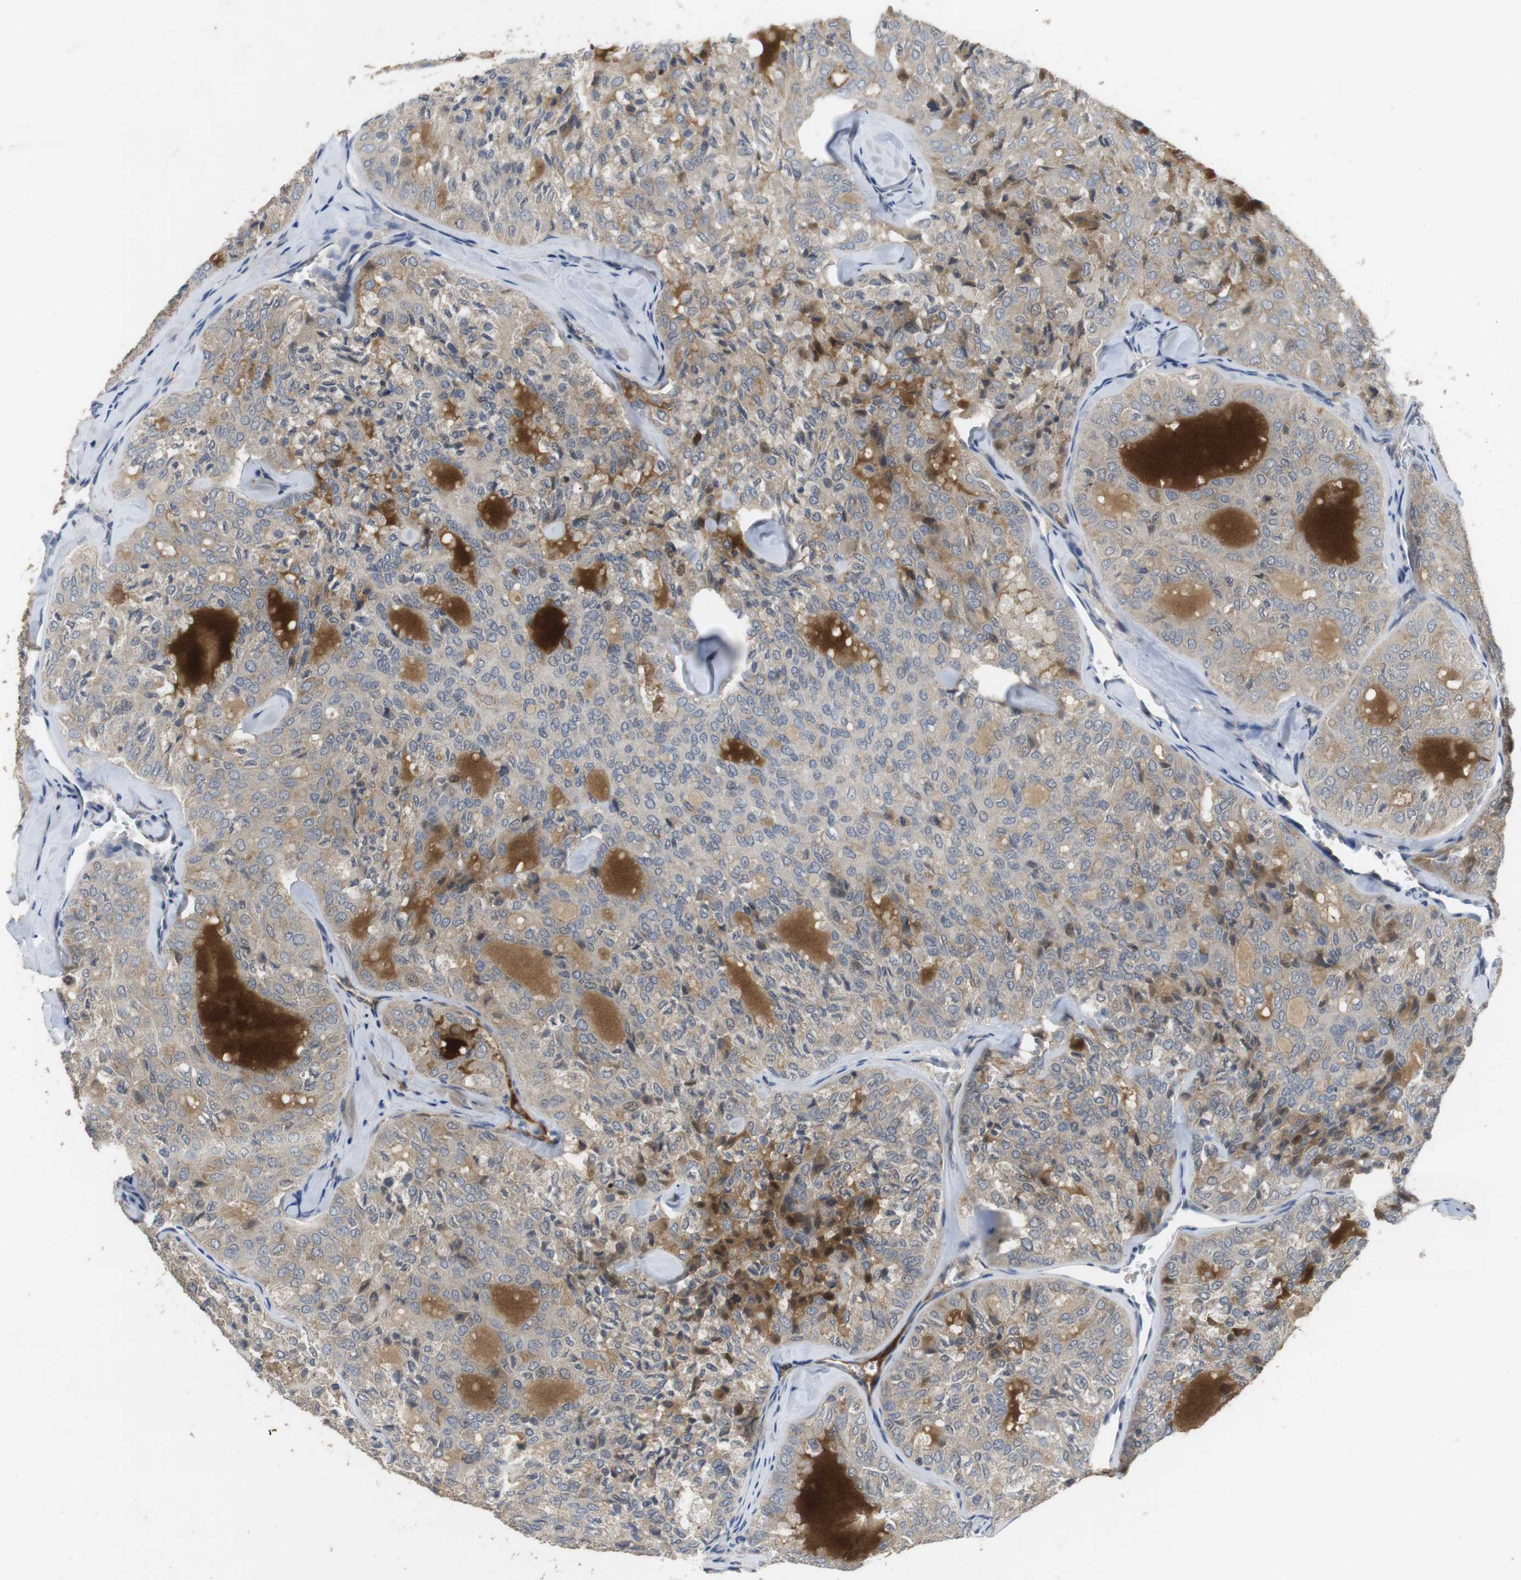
{"staining": {"intensity": "weak", "quantity": "25%-75%", "location": "cytoplasmic/membranous"}, "tissue": "thyroid cancer", "cell_type": "Tumor cells", "image_type": "cancer", "snomed": [{"axis": "morphology", "description": "Follicular adenoma carcinoma, NOS"}, {"axis": "topography", "description": "Thyroid gland"}], "caption": "An image showing weak cytoplasmic/membranous positivity in approximately 25%-75% of tumor cells in thyroid cancer (follicular adenoma carcinoma), as visualized by brown immunohistochemical staining.", "gene": "ADGRL3", "patient": {"sex": "male", "age": 75}}